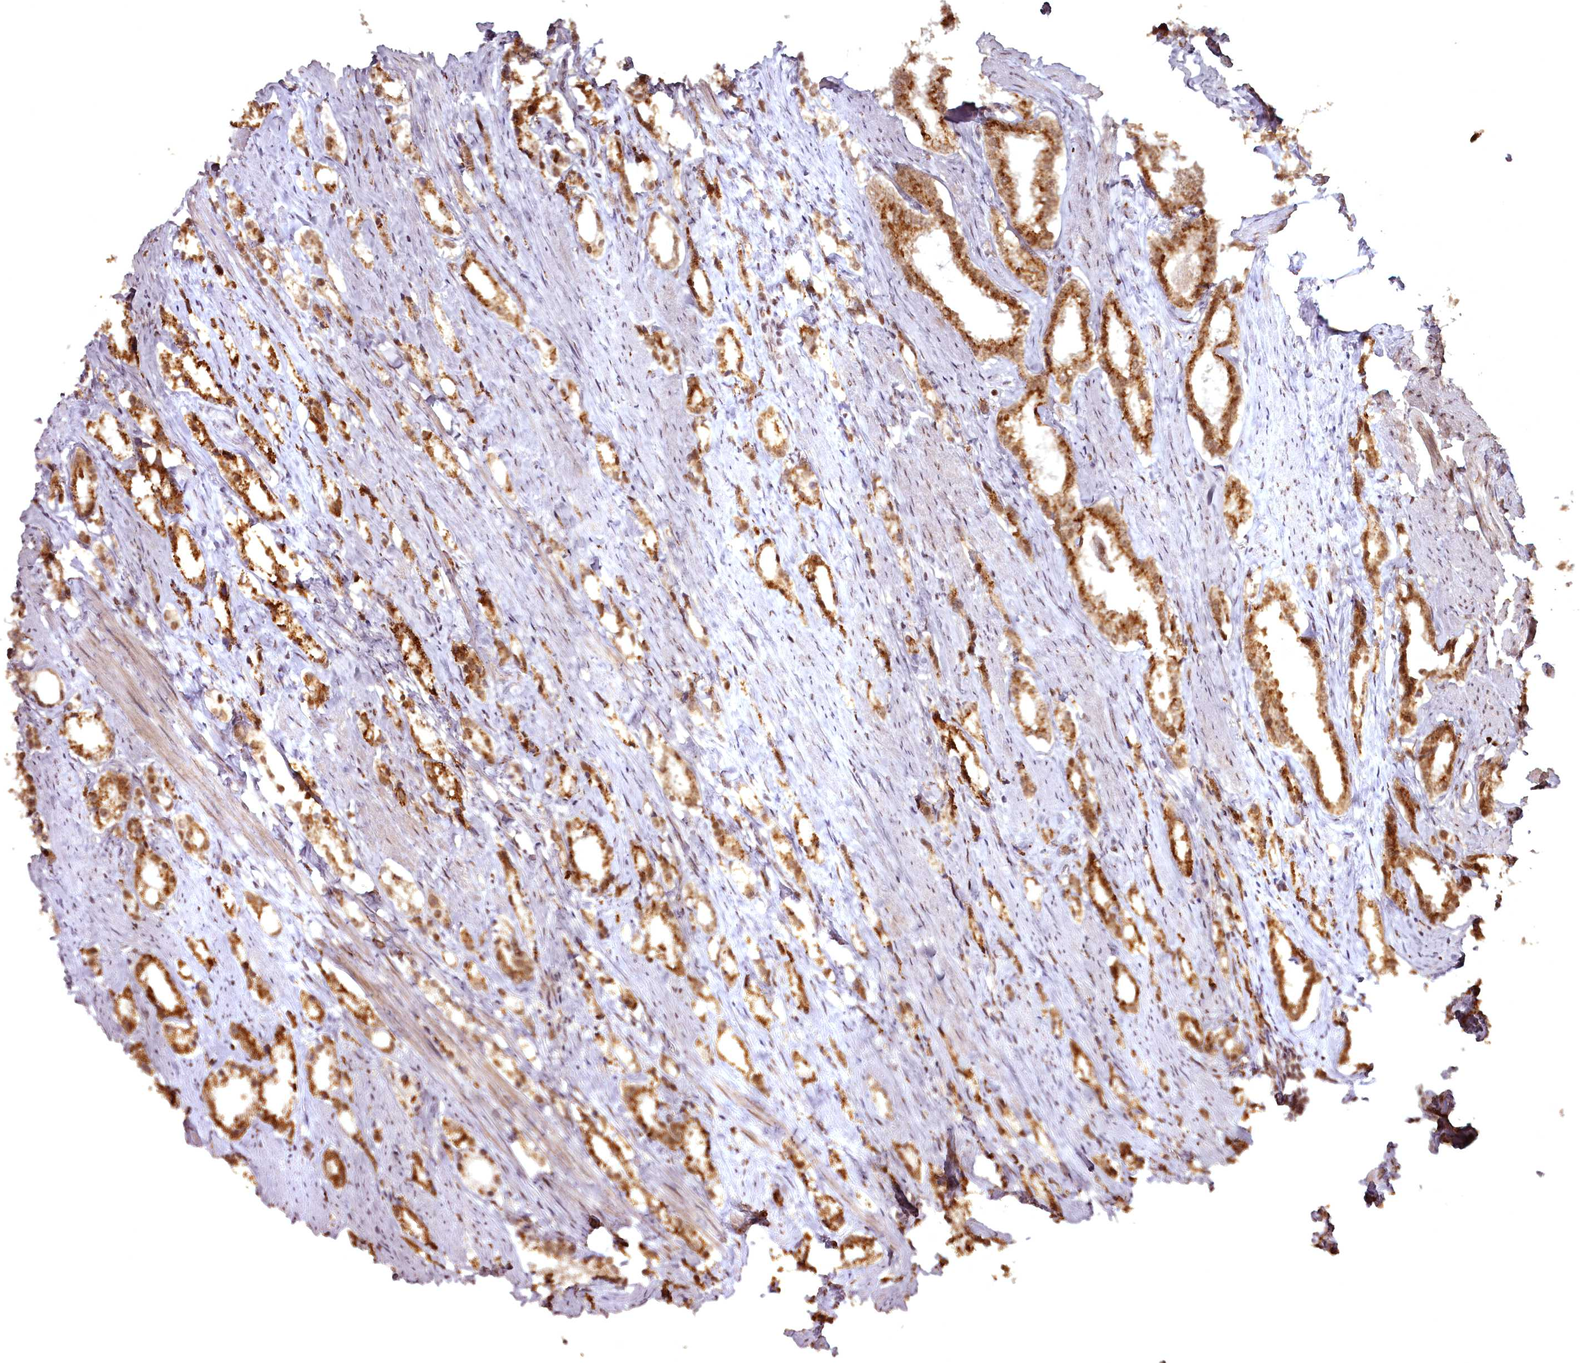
{"staining": {"intensity": "moderate", "quantity": ">75%", "location": "cytoplasmic/membranous"}, "tissue": "prostate cancer", "cell_type": "Tumor cells", "image_type": "cancer", "snomed": [{"axis": "morphology", "description": "Adenocarcinoma, High grade"}, {"axis": "topography", "description": "Prostate"}], "caption": "Prostate cancer (adenocarcinoma (high-grade)) stained with immunohistochemistry (IHC) demonstrates moderate cytoplasmic/membranous expression in approximately >75% of tumor cells.", "gene": "CEP83", "patient": {"sex": "male", "age": 66}}